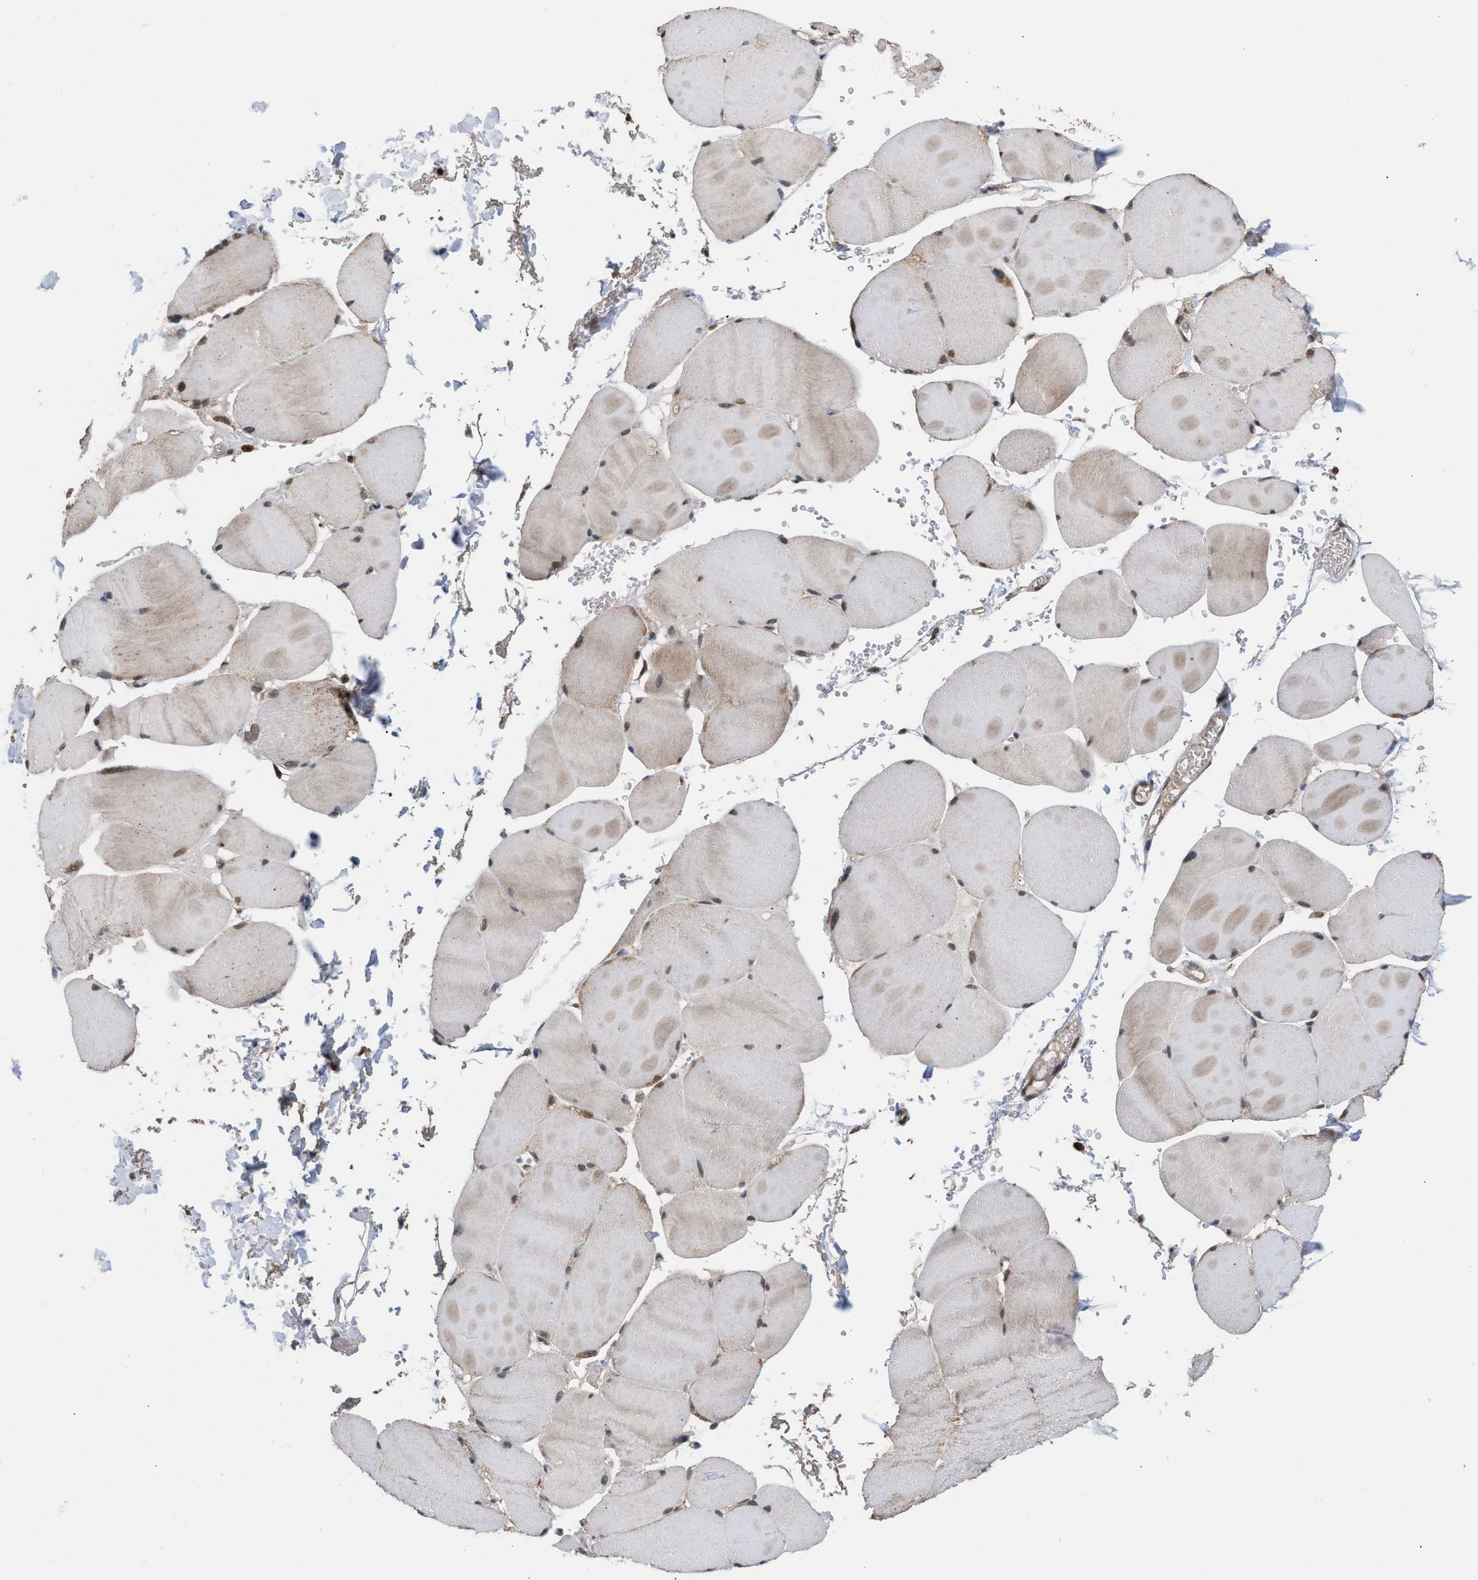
{"staining": {"intensity": "weak", "quantity": "25%-75%", "location": "cytoplasmic/membranous,nuclear"}, "tissue": "skeletal muscle", "cell_type": "Myocytes", "image_type": "normal", "snomed": [{"axis": "morphology", "description": "Normal tissue, NOS"}, {"axis": "topography", "description": "Skin"}, {"axis": "topography", "description": "Skeletal muscle"}], "caption": "Protein staining shows weak cytoplasmic/membranous,nuclear positivity in about 25%-75% of myocytes in normal skeletal muscle.", "gene": "C9orf78", "patient": {"sex": "male", "age": 83}}